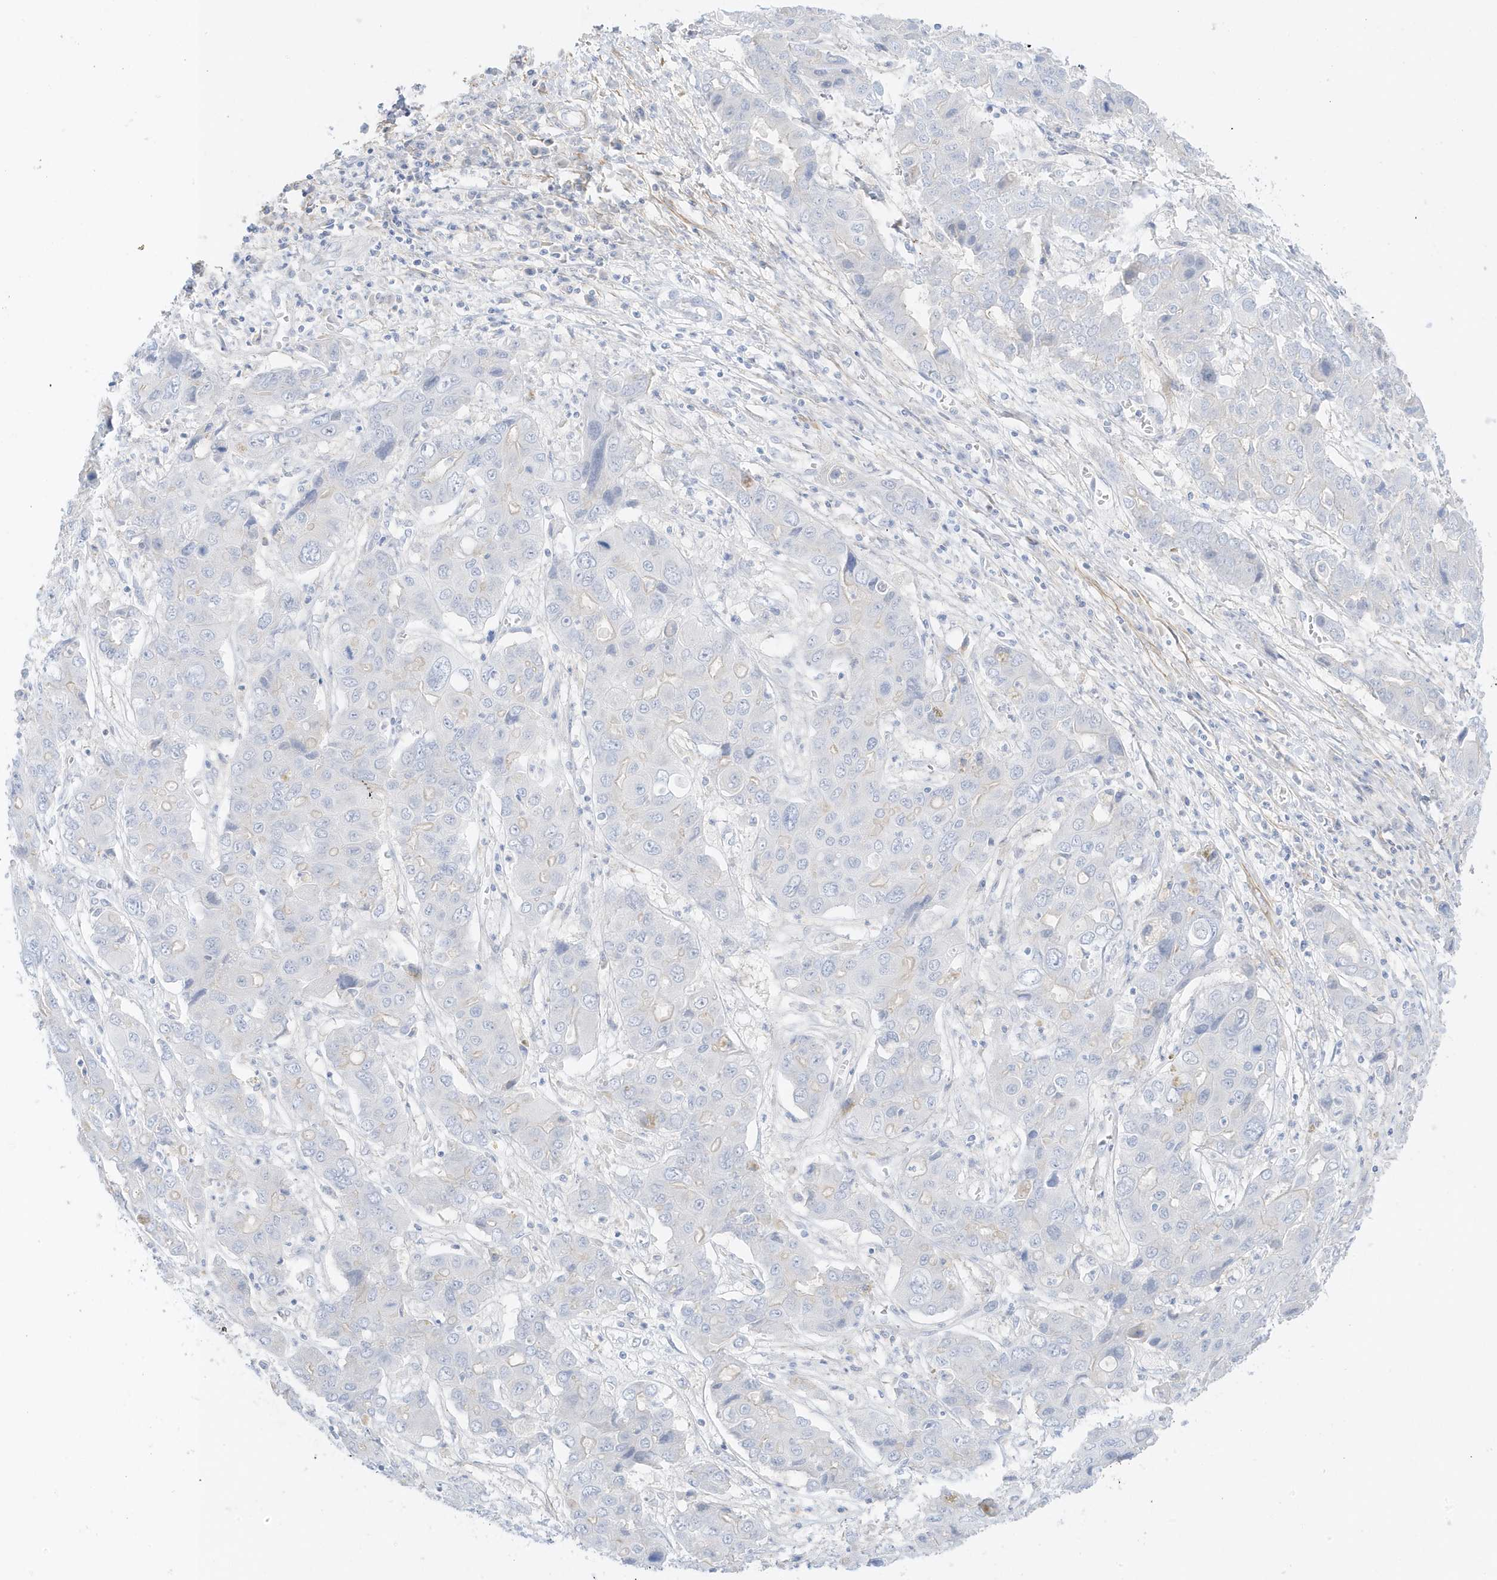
{"staining": {"intensity": "negative", "quantity": "none", "location": "none"}, "tissue": "liver cancer", "cell_type": "Tumor cells", "image_type": "cancer", "snomed": [{"axis": "morphology", "description": "Cholangiocarcinoma"}, {"axis": "topography", "description": "Liver"}], "caption": "Immunohistochemical staining of liver cholangiocarcinoma exhibits no significant expression in tumor cells.", "gene": "SLC22A13", "patient": {"sex": "male", "age": 67}}